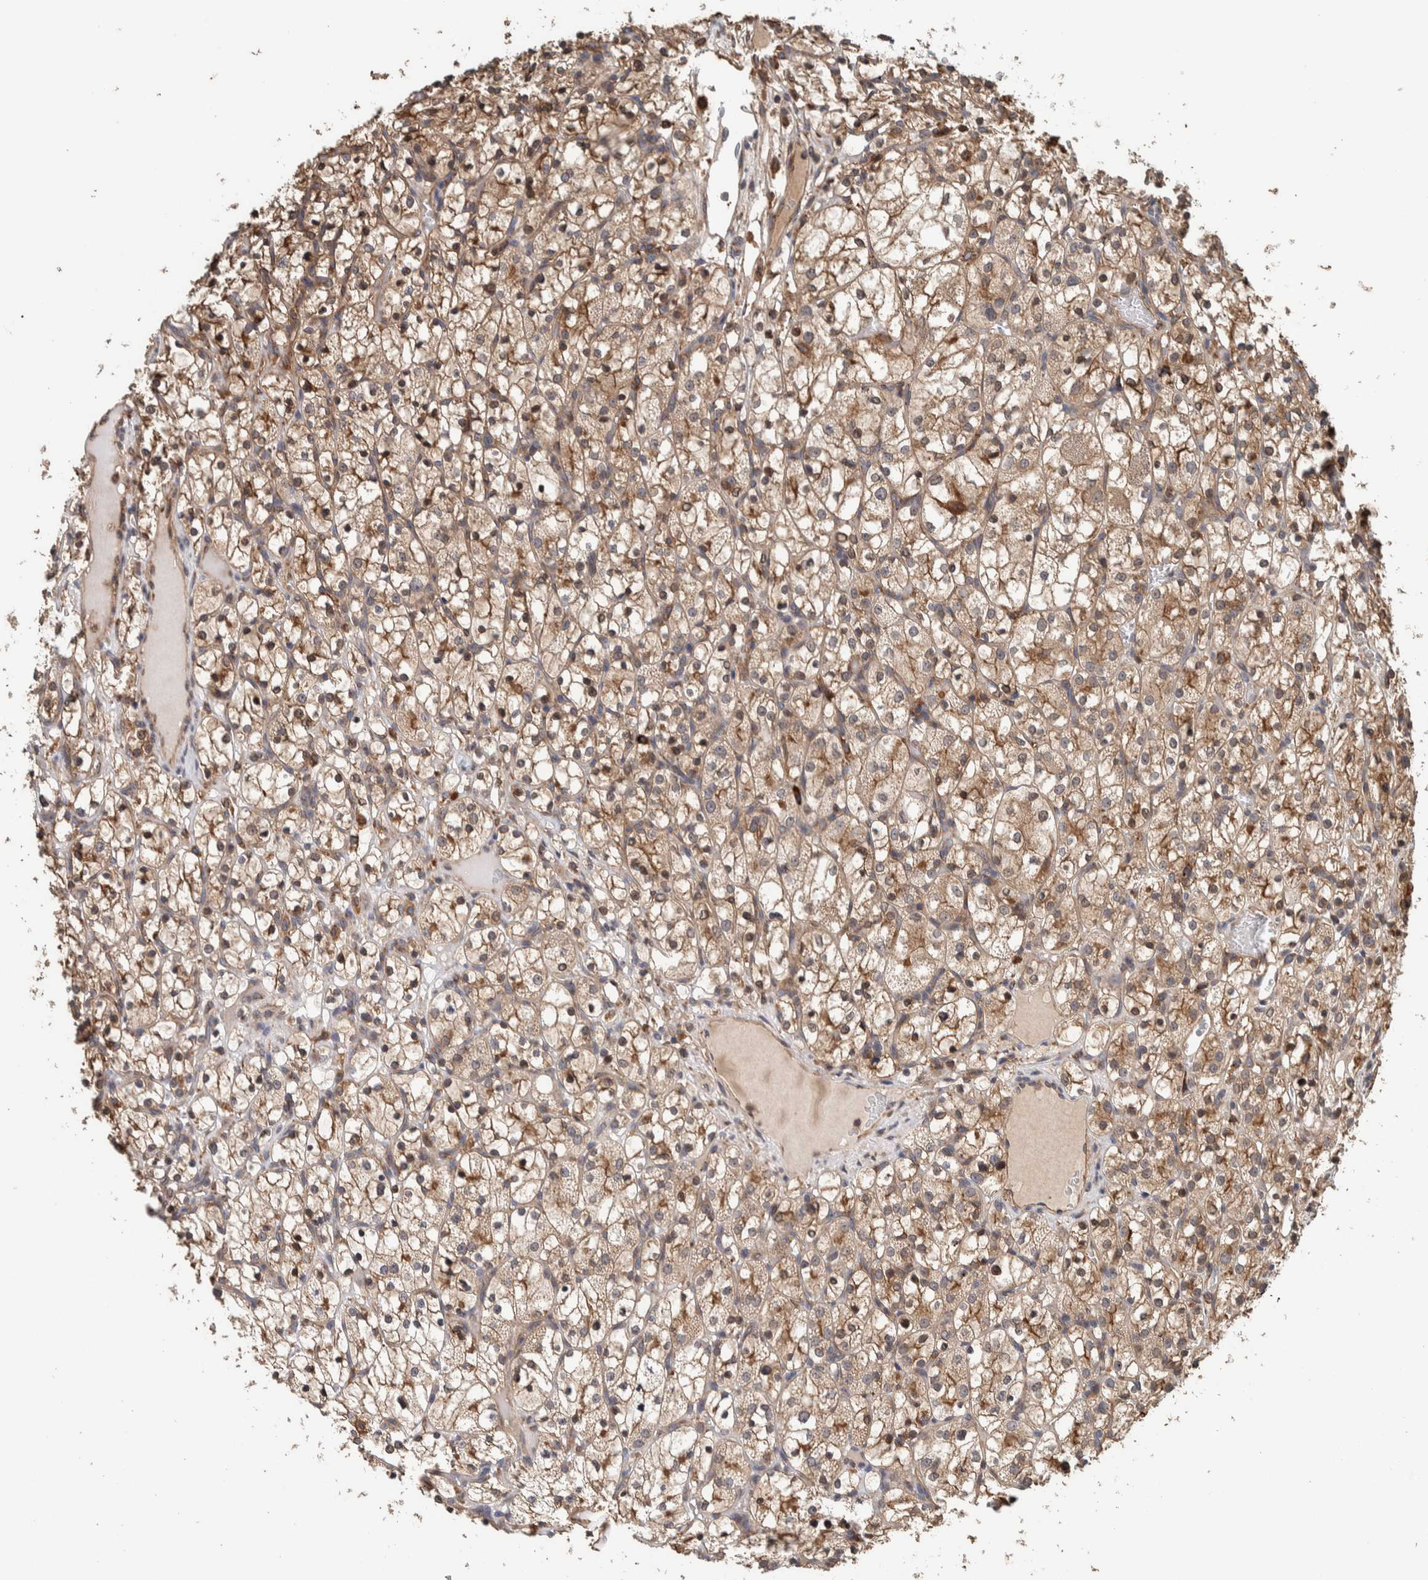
{"staining": {"intensity": "moderate", "quantity": ">75%", "location": "cytoplasmic/membranous"}, "tissue": "renal cancer", "cell_type": "Tumor cells", "image_type": "cancer", "snomed": [{"axis": "morphology", "description": "Adenocarcinoma, NOS"}, {"axis": "topography", "description": "Kidney"}], "caption": "A medium amount of moderate cytoplasmic/membranous positivity is identified in approximately >75% of tumor cells in renal cancer tissue. (DAB IHC, brown staining for protein, blue staining for nuclei).", "gene": "PLA2G3", "patient": {"sex": "female", "age": 69}}